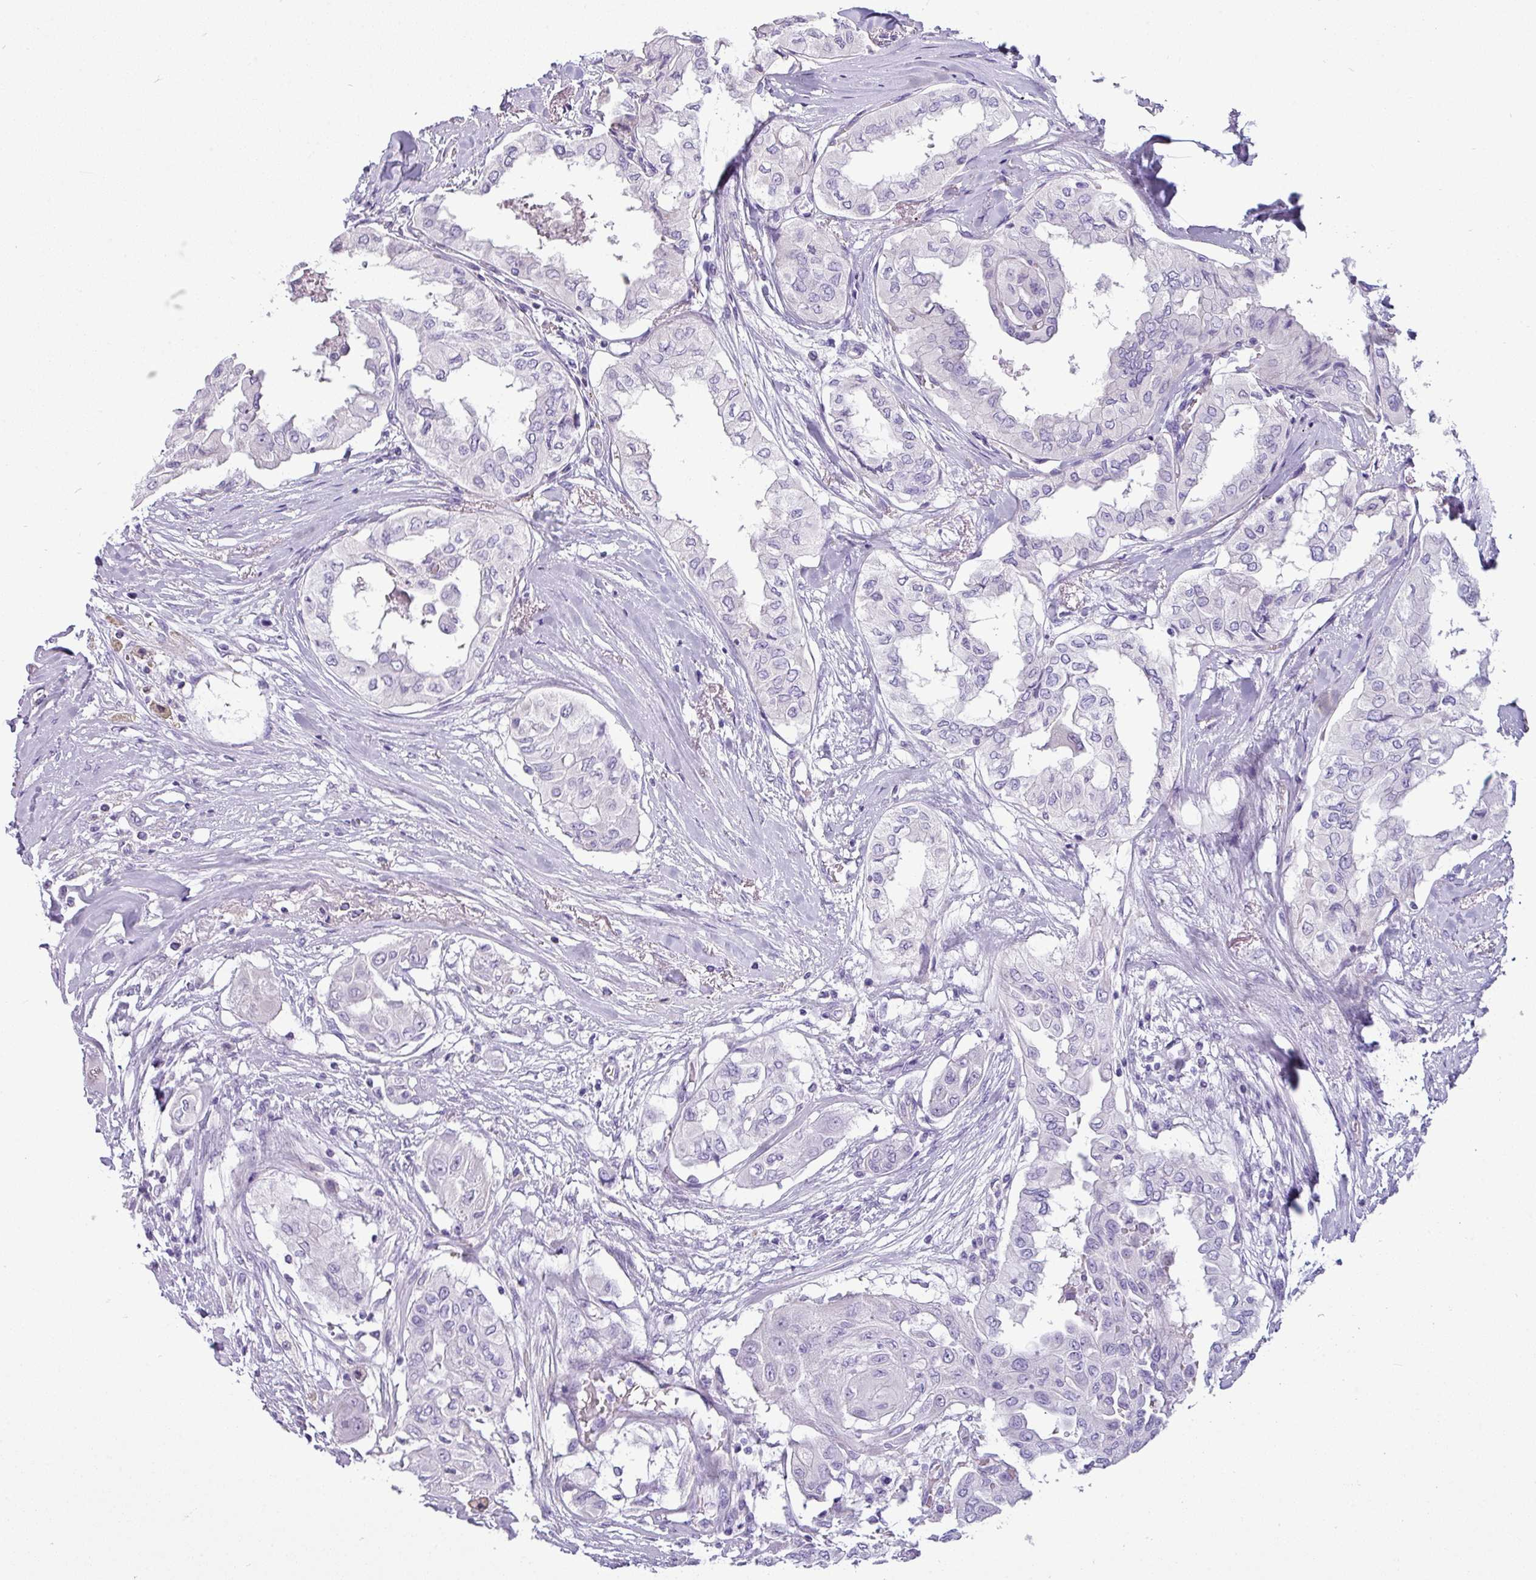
{"staining": {"intensity": "negative", "quantity": "none", "location": "none"}, "tissue": "thyroid cancer", "cell_type": "Tumor cells", "image_type": "cancer", "snomed": [{"axis": "morphology", "description": "Papillary adenocarcinoma, NOS"}, {"axis": "topography", "description": "Thyroid gland"}], "caption": "Immunohistochemistry (IHC) of human thyroid cancer shows no positivity in tumor cells.", "gene": "VCX2", "patient": {"sex": "female", "age": 59}}